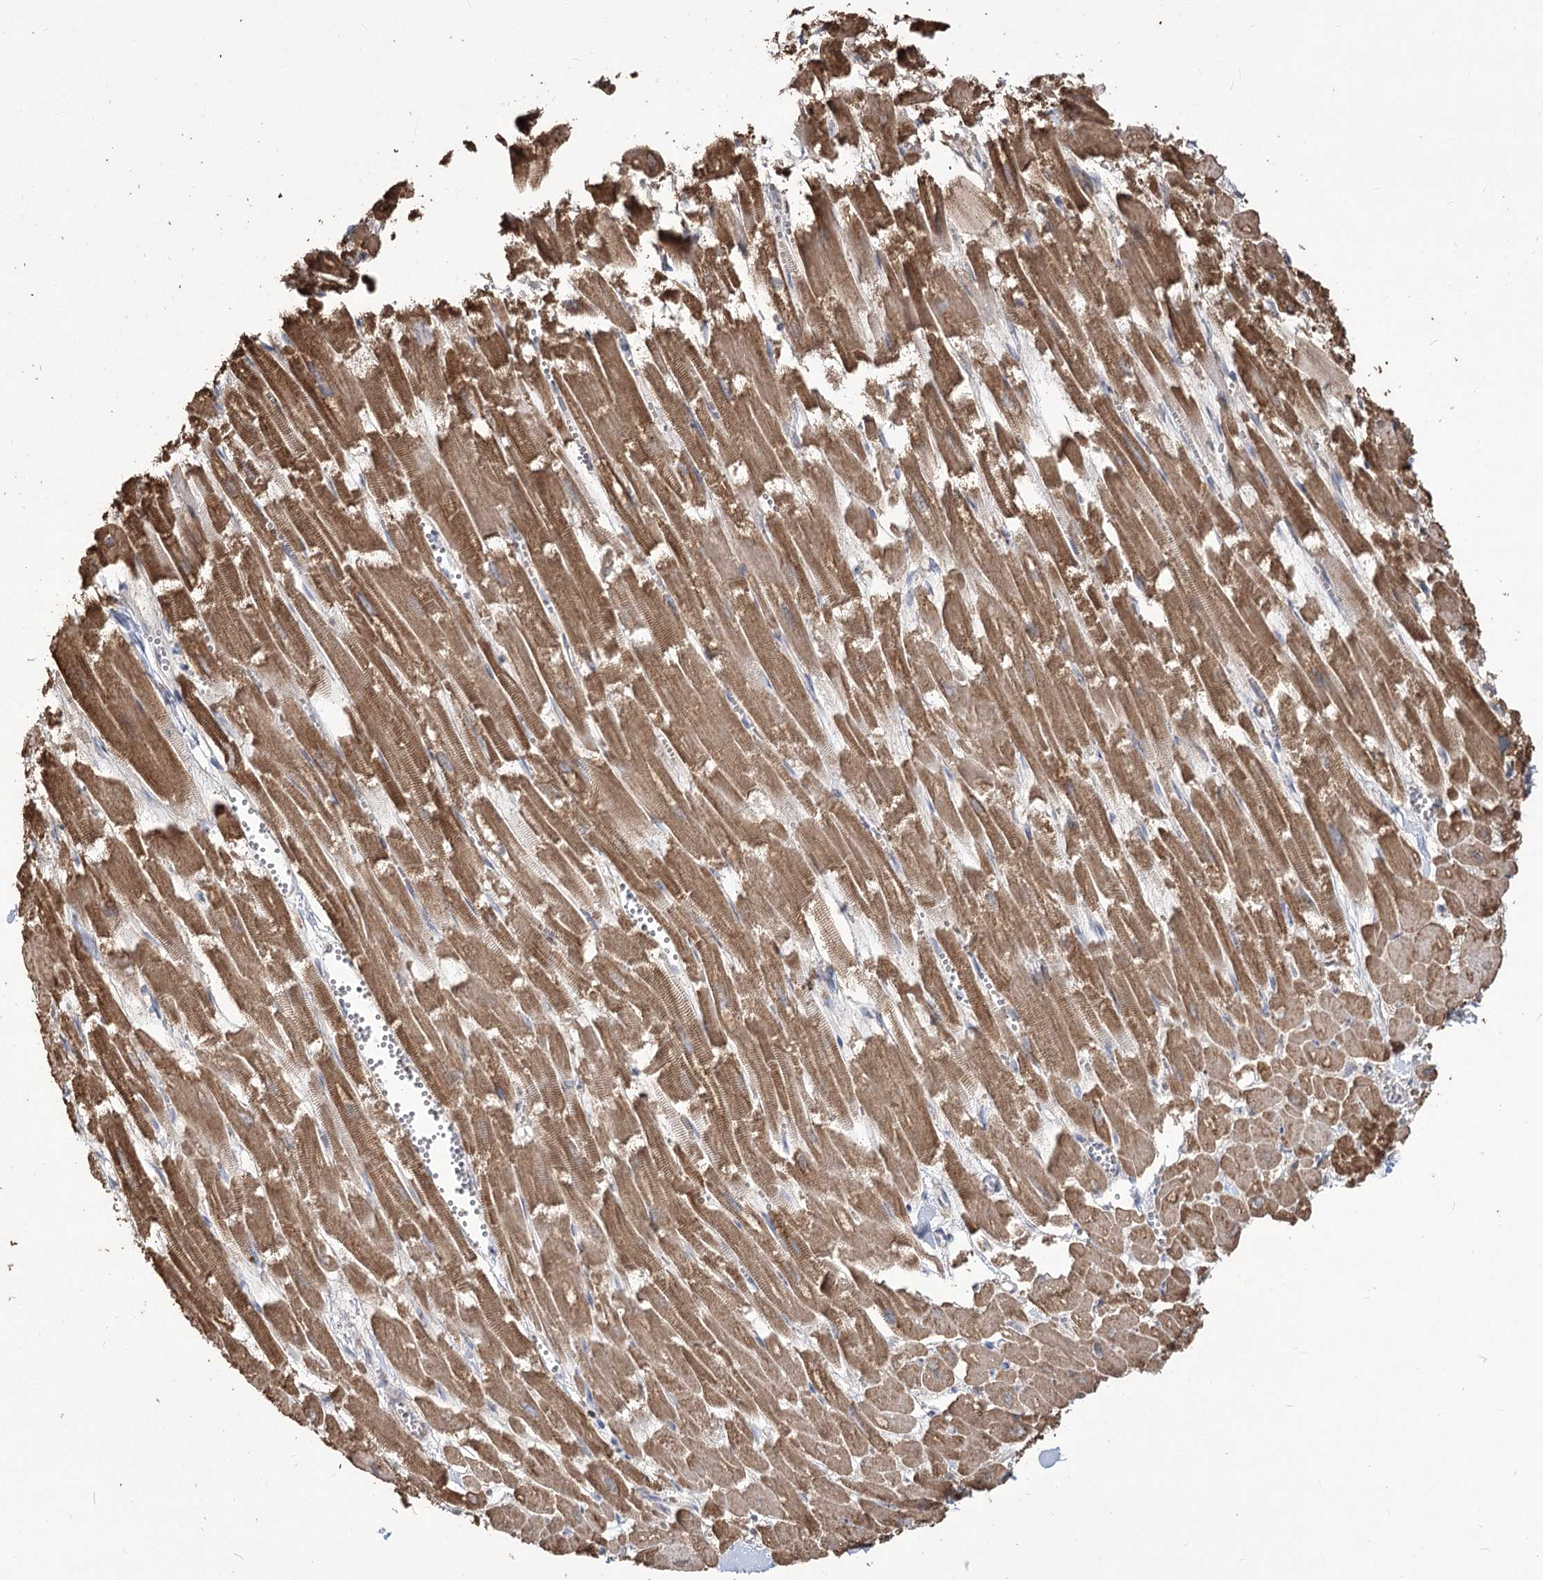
{"staining": {"intensity": "moderate", "quantity": ">75%", "location": "cytoplasmic/membranous"}, "tissue": "heart muscle", "cell_type": "Cardiomyocytes", "image_type": "normal", "snomed": [{"axis": "morphology", "description": "Normal tissue, NOS"}, {"axis": "topography", "description": "Heart"}], "caption": "Brown immunohistochemical staining in normal heart muscle displays moderate cytoplasmic/membranous staining in approximately >75% of cardiomyocytes. The protein is stained brown, and the nuclei are stained in blue (DAB (3,3'-diaminobenzidine) IHC with brightfield microscopy, high magnification).", "gene": "STK17B", "patient": {"sex": "male", "age": 54}}